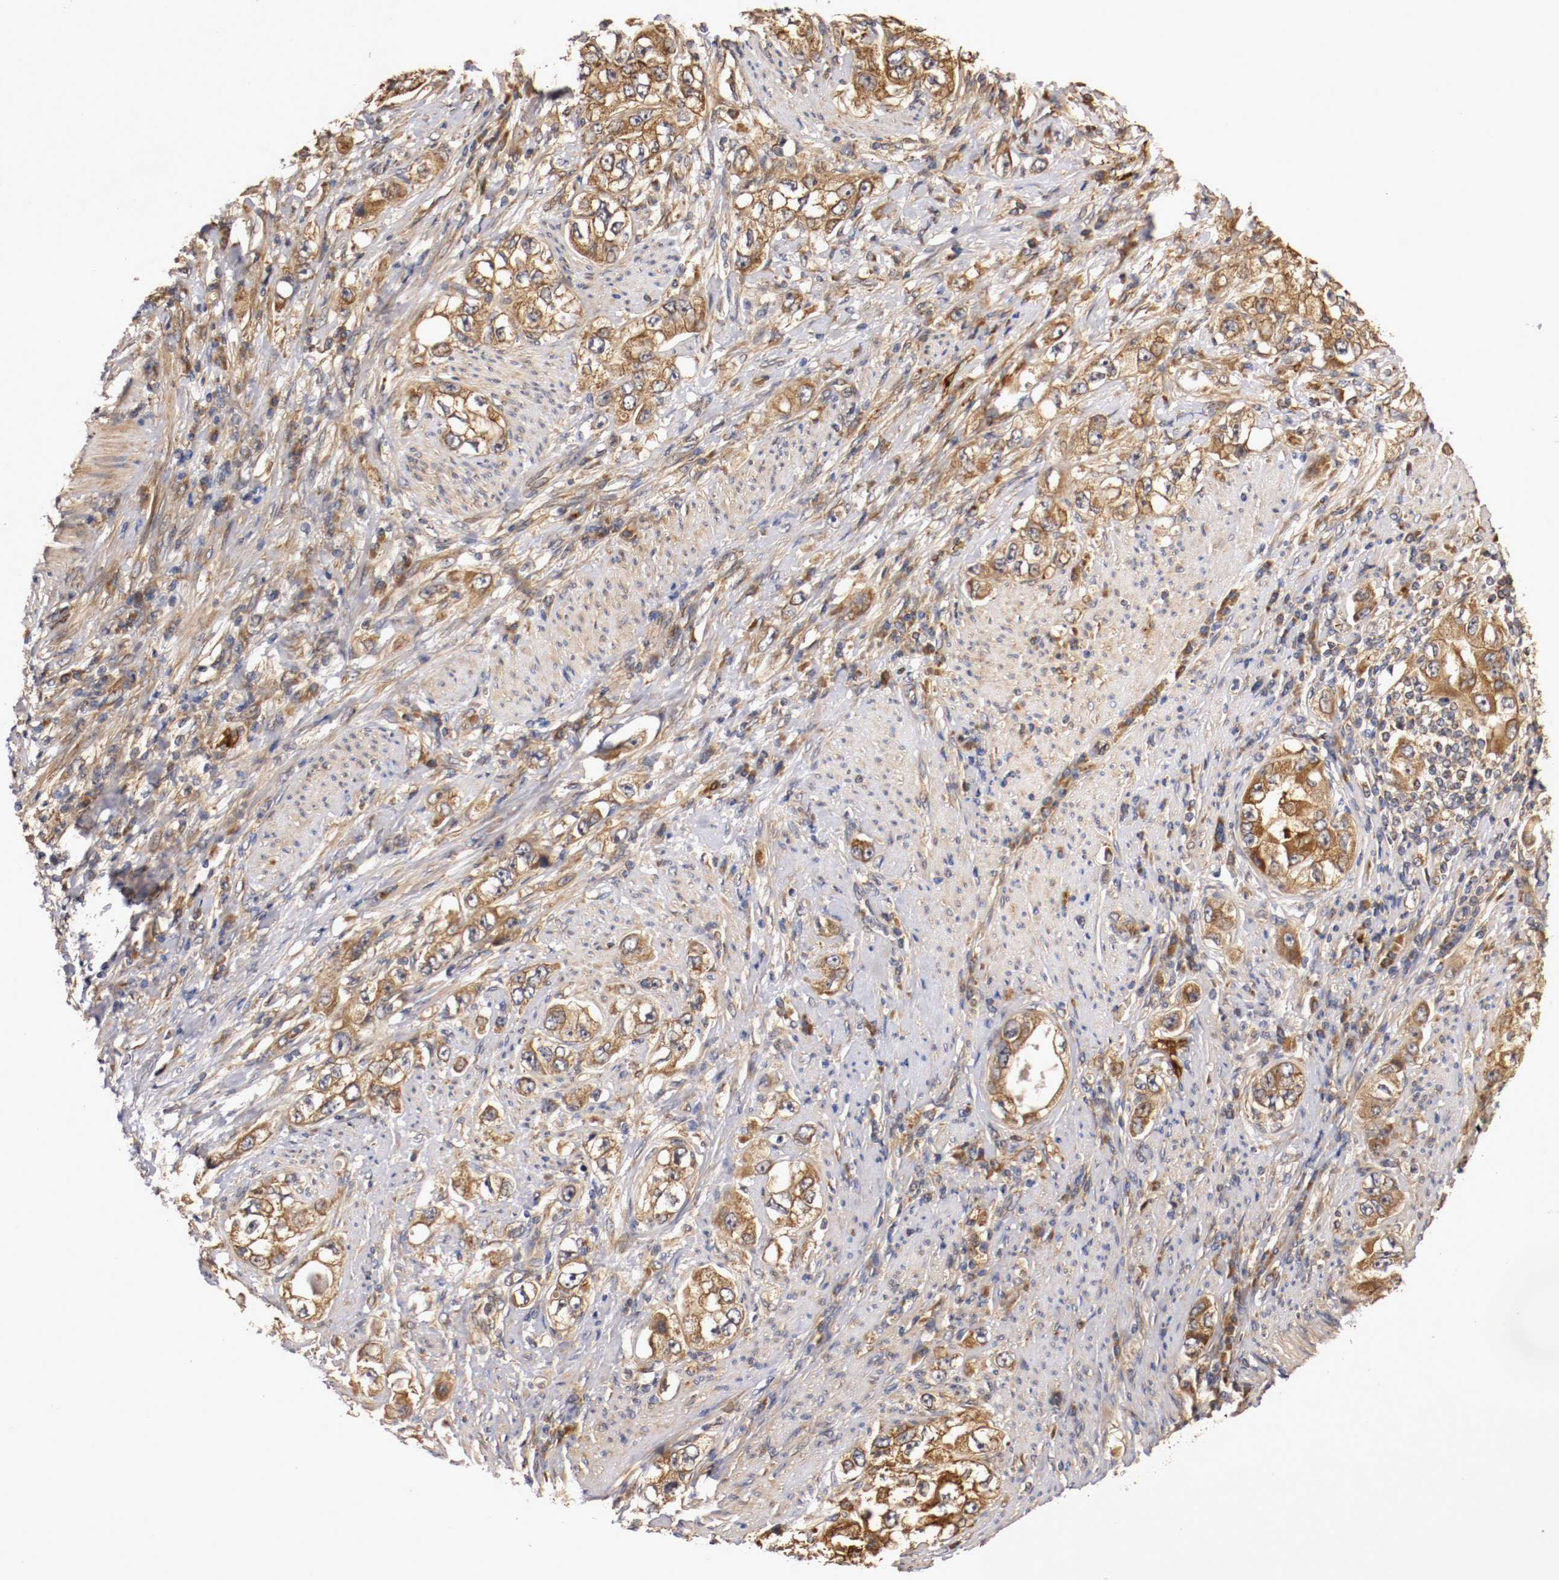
{"staining": {"intensity": "strong", "quantity": ">75%", "location": "cytoplasmic/membranous"}, "tissue": "stomach cancer", "cell_type": "Tumor cells", "image_type": "cancer", "snomed": [{"axis": "morphology", "description": "Adenocarcinoma, NOS"}, {"axis": "topography", "description": "Stomach, lower"}], "caption": "A high-resolution micrograph shows IHC staining of adenocarcinoma (stomach), which reveals strong cytoplasmic/membranous positivity in about >75% of tumor cells.", "gene": "VEZT", "patient": {"sex": "female", "age": 93}}